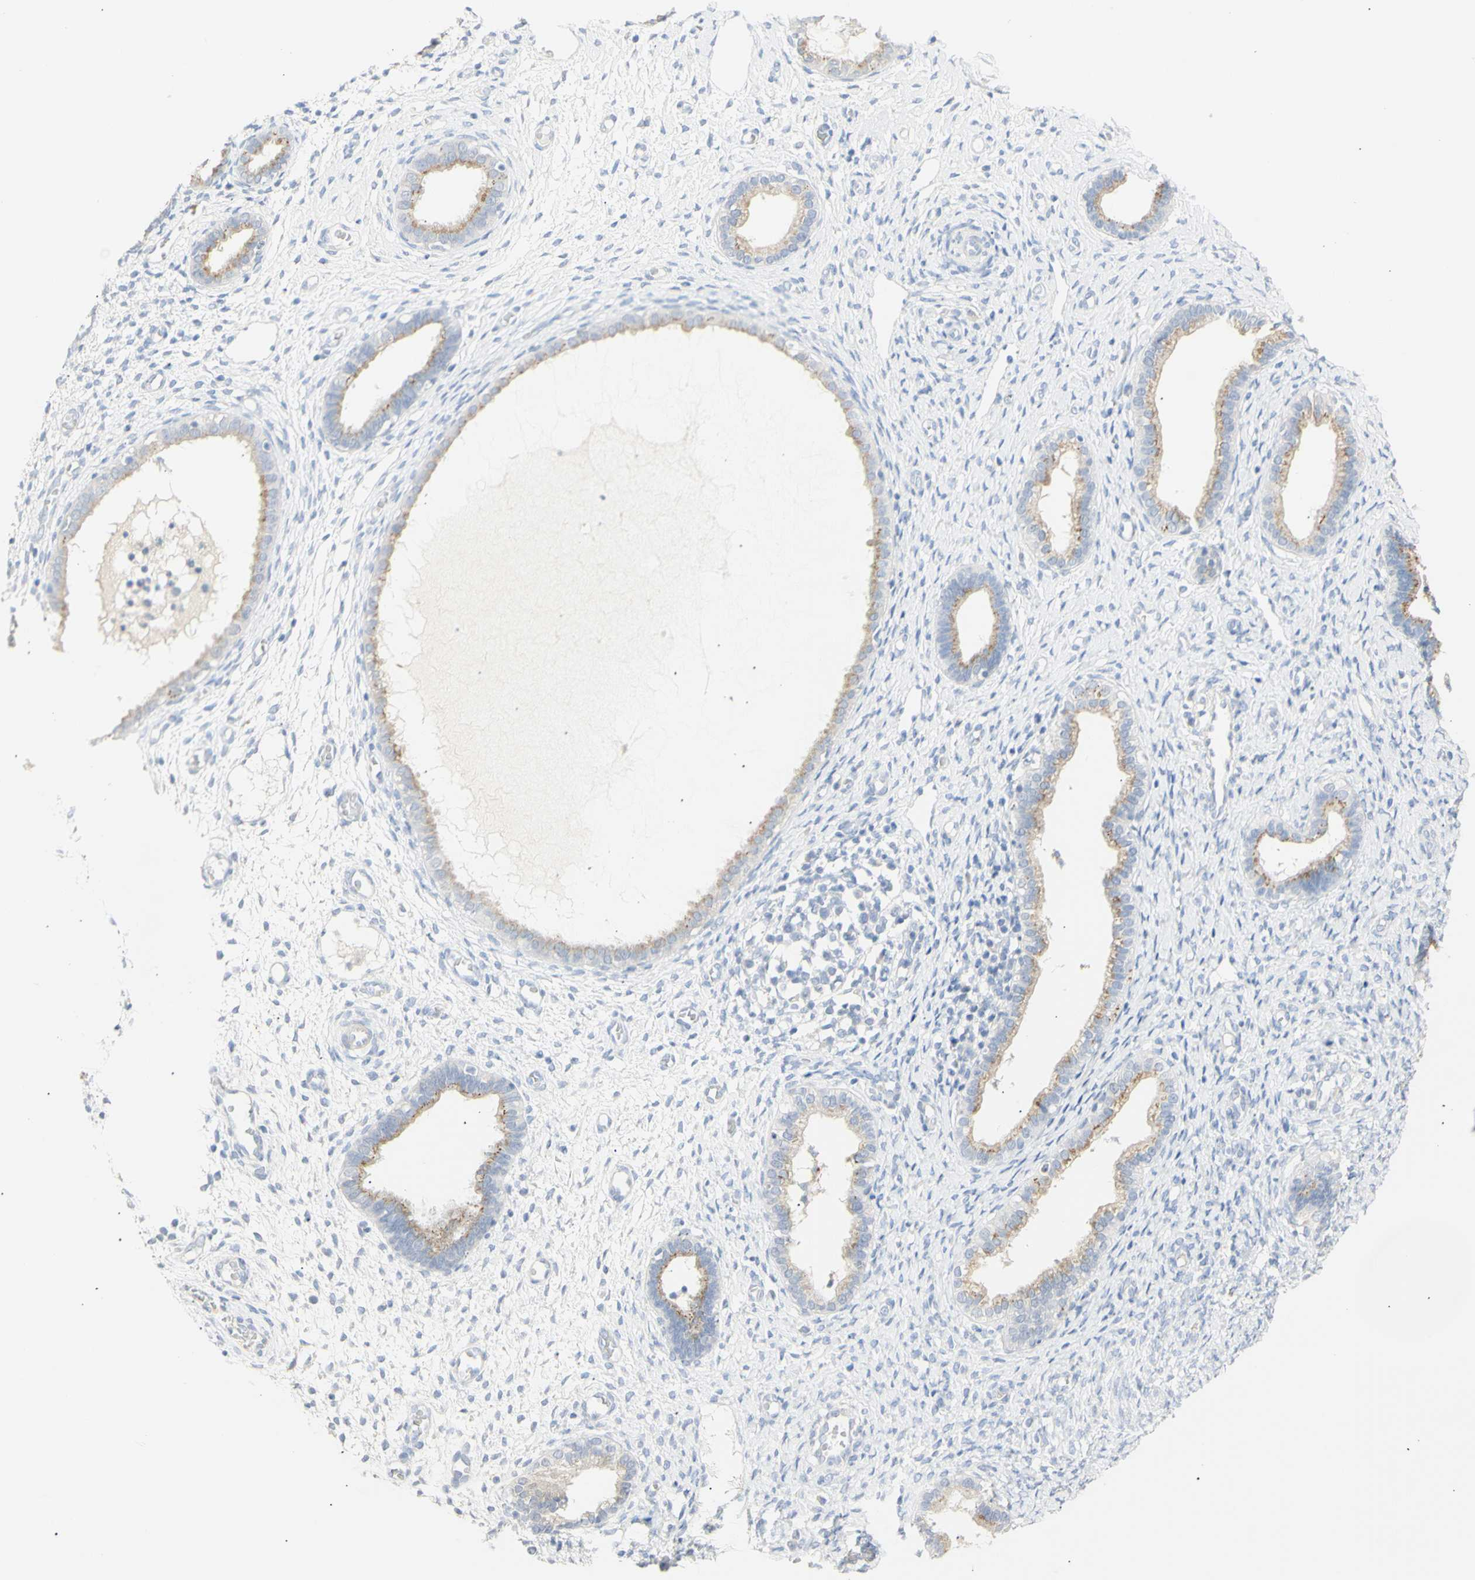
{"staining": {"intensity": "negative", "quantity": "none", "location": "none"}, "tissue": "endometrium", "cell_type": "Cells in endometrial stroma", "image_type": "normal", "snomed": [{"axis": "morphology", "description": "Normal tissue, NOS"}, {"axis": "topography", "description": "Endometrium"}], "caption": "DAB immunohistochemical staining of normal human endometrium reveals no significant staining in cells in endometrial stroma. (DAB immunohistochemistry, high magnification).", "gene": "B4GALNT3", "patient": {"sex": "female", "age": 61}}